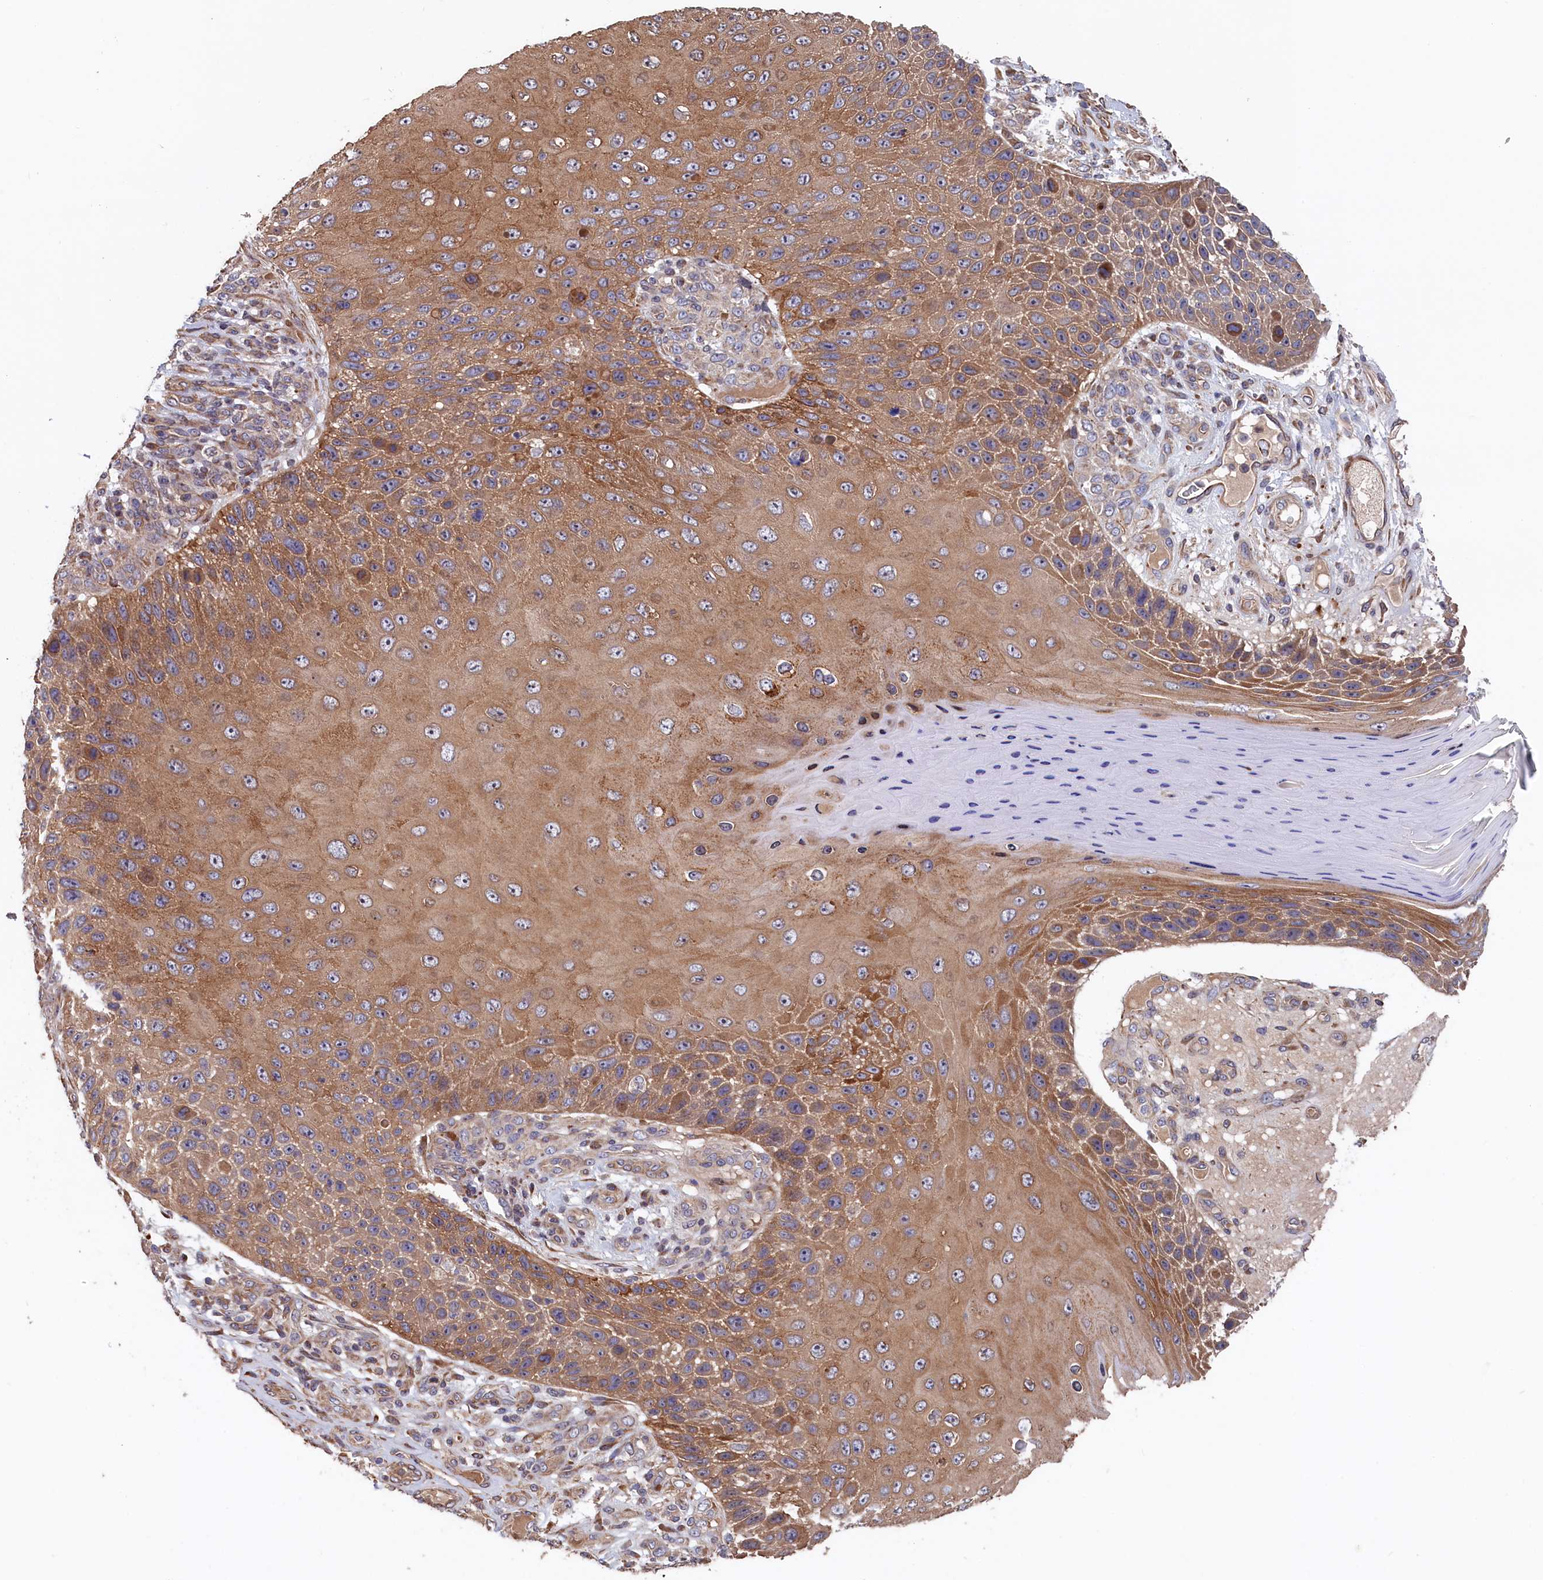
{"staining": {"intensity": "moderate", "quantity": ">75%", "location": "cytoplasmic/membranous"}, "tissue": "skin cancer", "cell_type": "Tumor cells", "image_type": "cancer", "snomed": [{"axis": "morphology", "description": "Squamous cell carcinoma, NOS"}, {"axis": "topography", "description": "Skin"}], "caption": "Moderate cytoplasmic/membranous expression for a protein is identified in about >75% of tumor cells of skin squamous cell carcinoma using immunohistochemistry.", "gene": "GREB1L", "patient": {"sex": "female", "age": 88}}